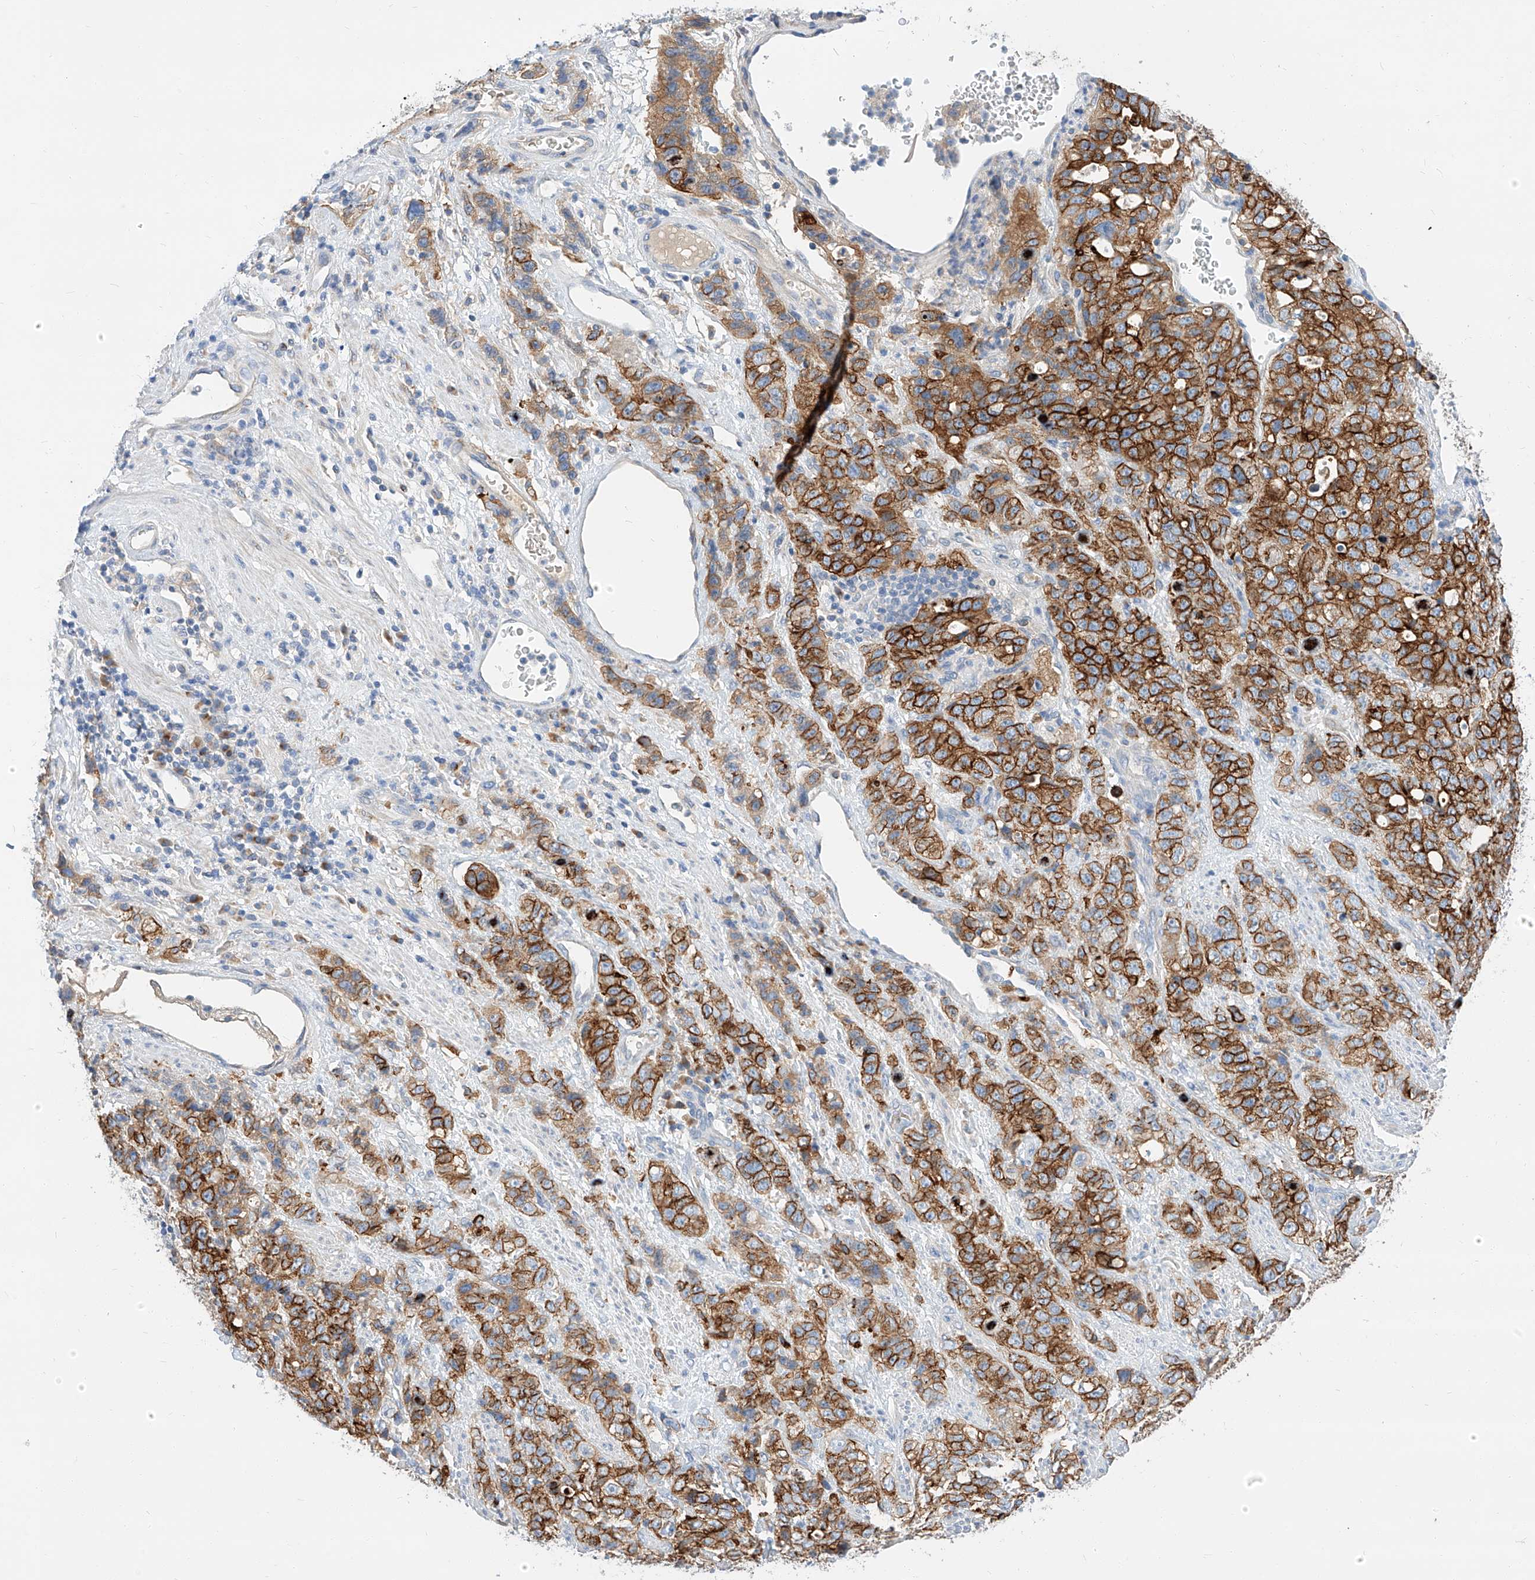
{"staining": {"intensity": "strong", "quantity": ">75%", "location": "cytoplasmic/membranous"}, "tissue": "stomach cancer", "cell_type": "Tumor cells", "image_type": "cancer", "snomed": [{"axis": "morphology", "description": "Adenocarcinoma, NOS"}, {"axis": "topography", "description": "Stomach"}], "caption": "Protein expression analysis of stomach adenocarcinoma displays strong cytoplasmic/membranous positivity in approximately >75% of tumor cells.", "gene": "MAP7", "patient": {"sex": "male", "age": 48}}